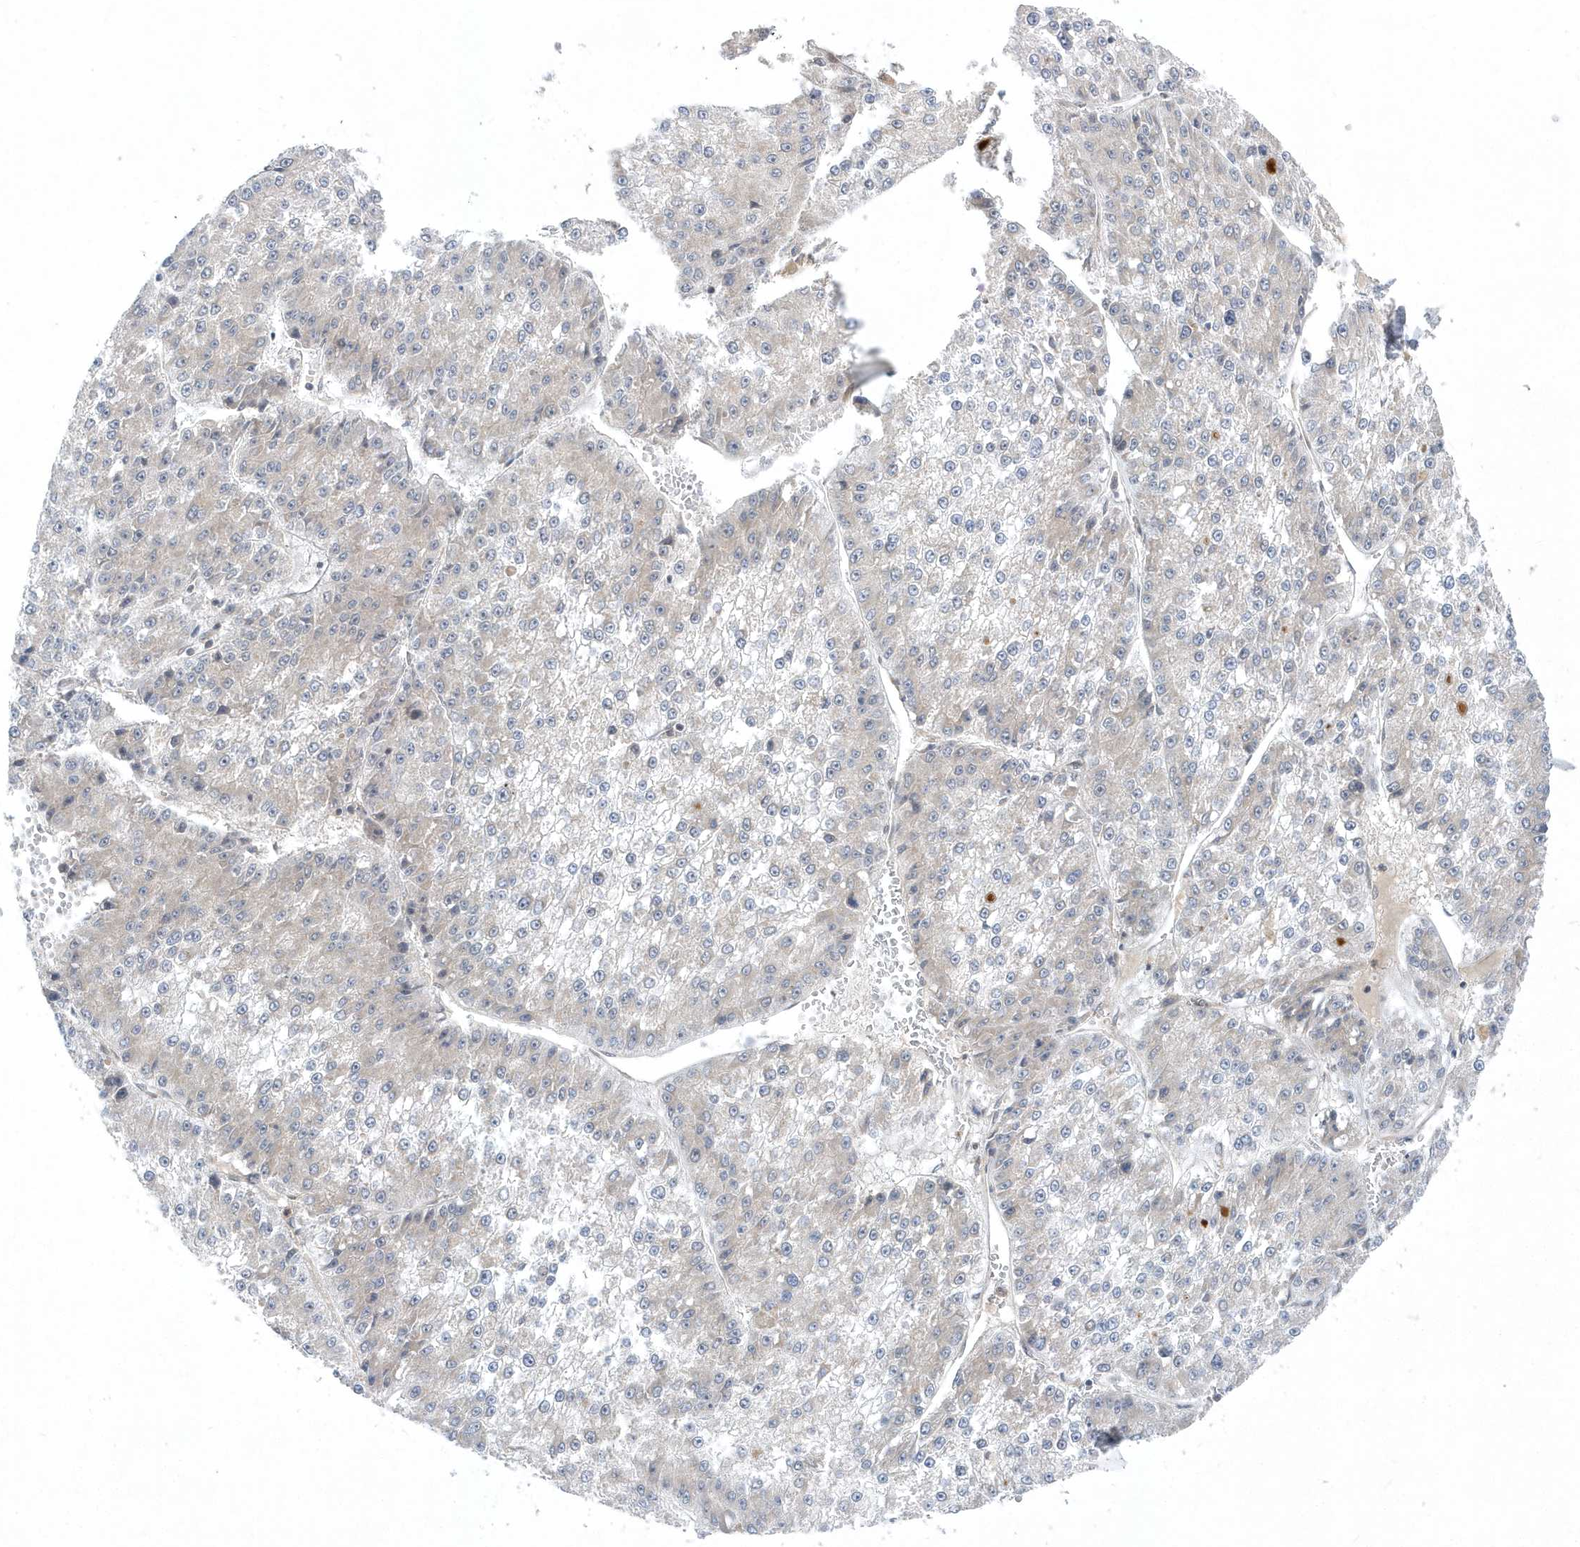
{"staining": {"intensity": "negative", "quantity": "none", "location": "none"}, "tissue": "liver cancer", "cell_type": "Tumor cells", "image_type": "cancer", "snomed": [{"axis": "morphology", "description": "Carcinoma, Hepatocellular, NOS"}, {"axis": "topography", "description": "Liver"}], "caption": "A photomicrograph of liver cancer (hepatocellular carcinoma) stained for a protein shows no brown staining in tumor cells.", "gene": "MXI1", "patient": {"sex": "female", "age": 73}}